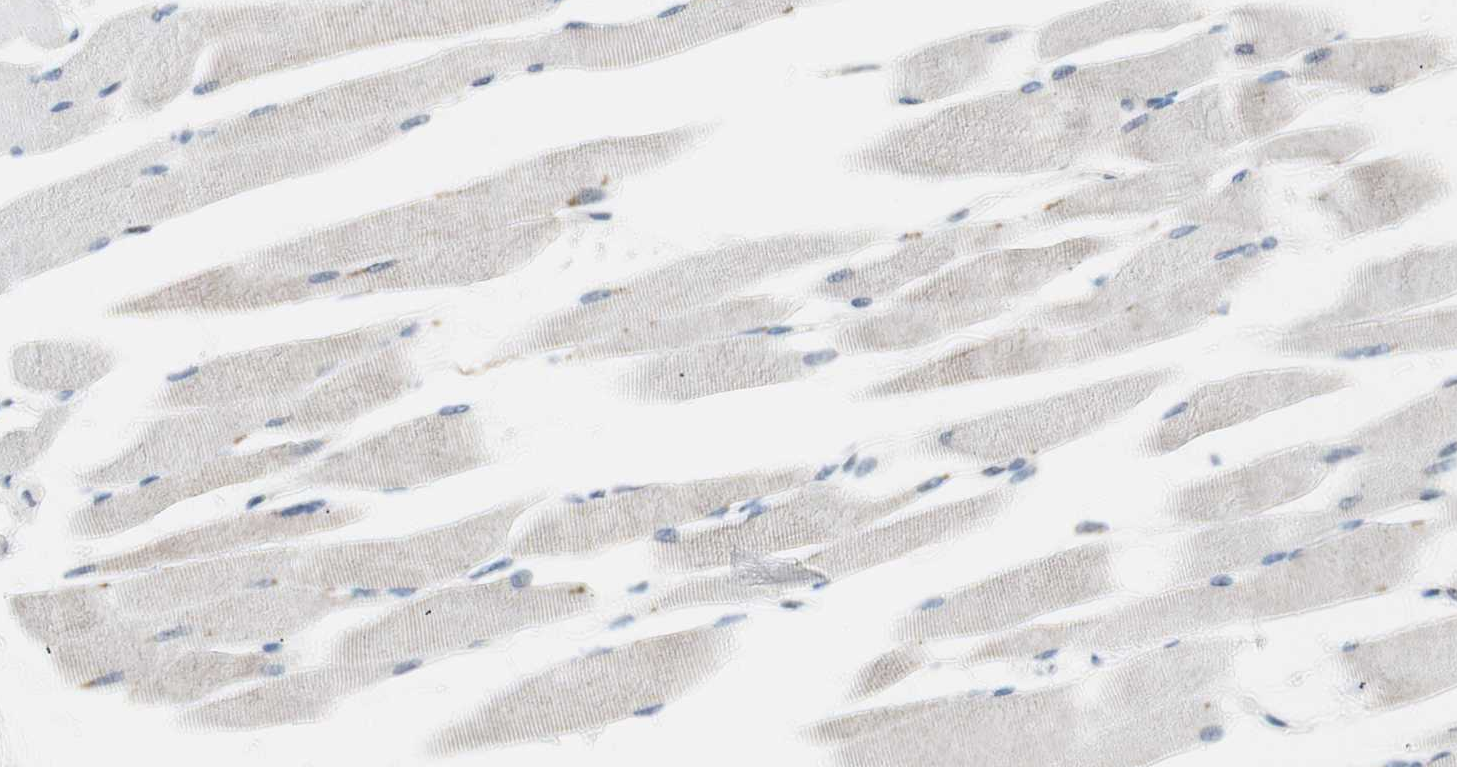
{"staining": {"intensity": "negative", "quantity": "none", "location": "none"}, "tissue": "skeletal muscle", "cell_type": "Myocytes", "image_type": "normal", "snomed": [{"axis": "morphology", "description": "Normal tissue, NOS"}, {"axis": "topography", "description": "Skeletal muscle"}, {"axis": "topography", "description": "Peripheral nerve tissue"}], "caption": "A high-resolution image shows immunohistochemistry (IHC) staining of benign skeletal muscle, which shows no significant positivity in myocytes. (DAB immunohistochemistry (IHC) visualized using brightfield microscopy, high magnification).", "gene": "RGS10", "patient": {"sex": "female", "age": 84}}